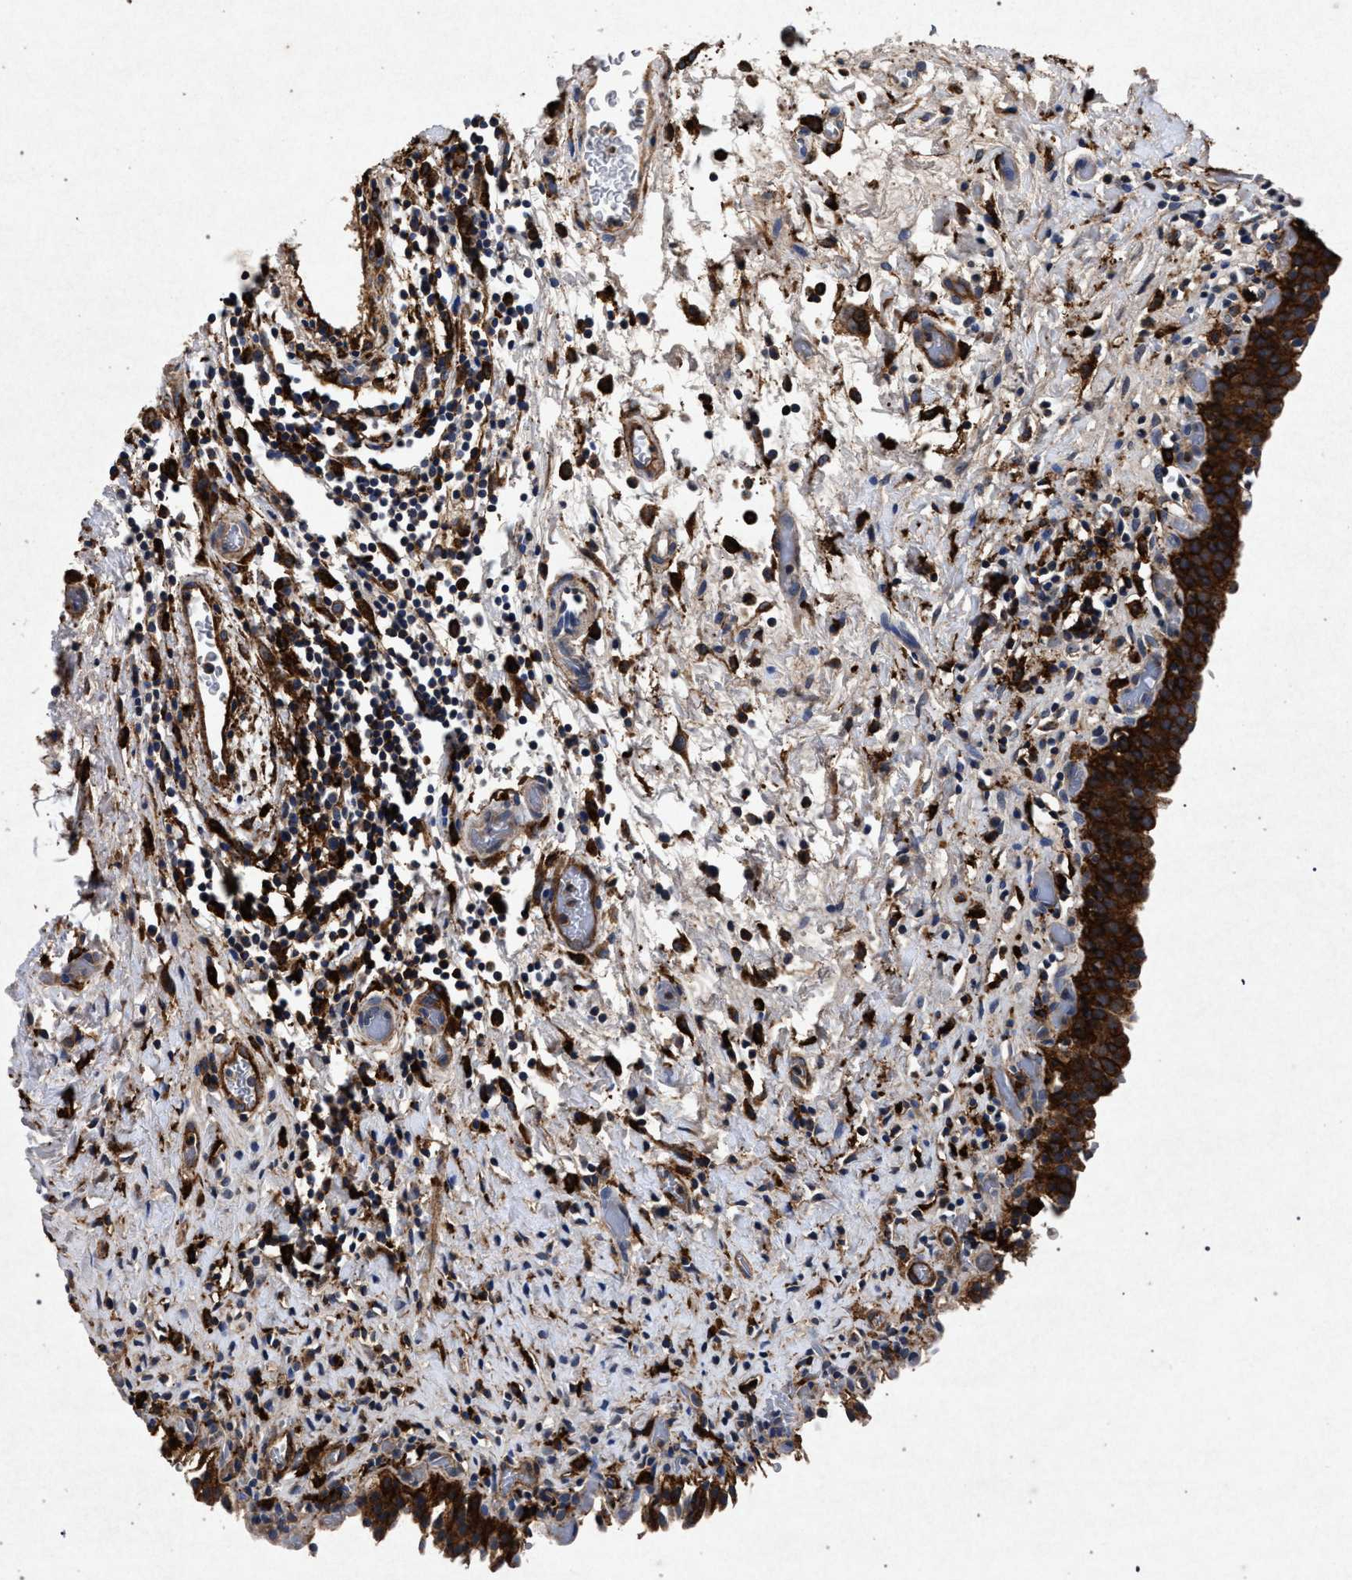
{"staining": {"intensity": "strong", "quantity": ">75%", "location": "cytoplasmic/membranous"}, "tissue": "urinary bladder", "cell_type": "Urothelial cells", "image_type": "normal", "snomed": [{"axis": "morphology", "description": "Normal tissue, NOS"}, {"axis": "topography", "description": "Urinary bladder"}], "caption": "Protein analysis of benign urinary bladder reveals strong cytoplasmic/membranous expression in approximately >75% of urothelial cells.", "gene": "MARCKS", "patient": {"sex": "male", "age": 51}}